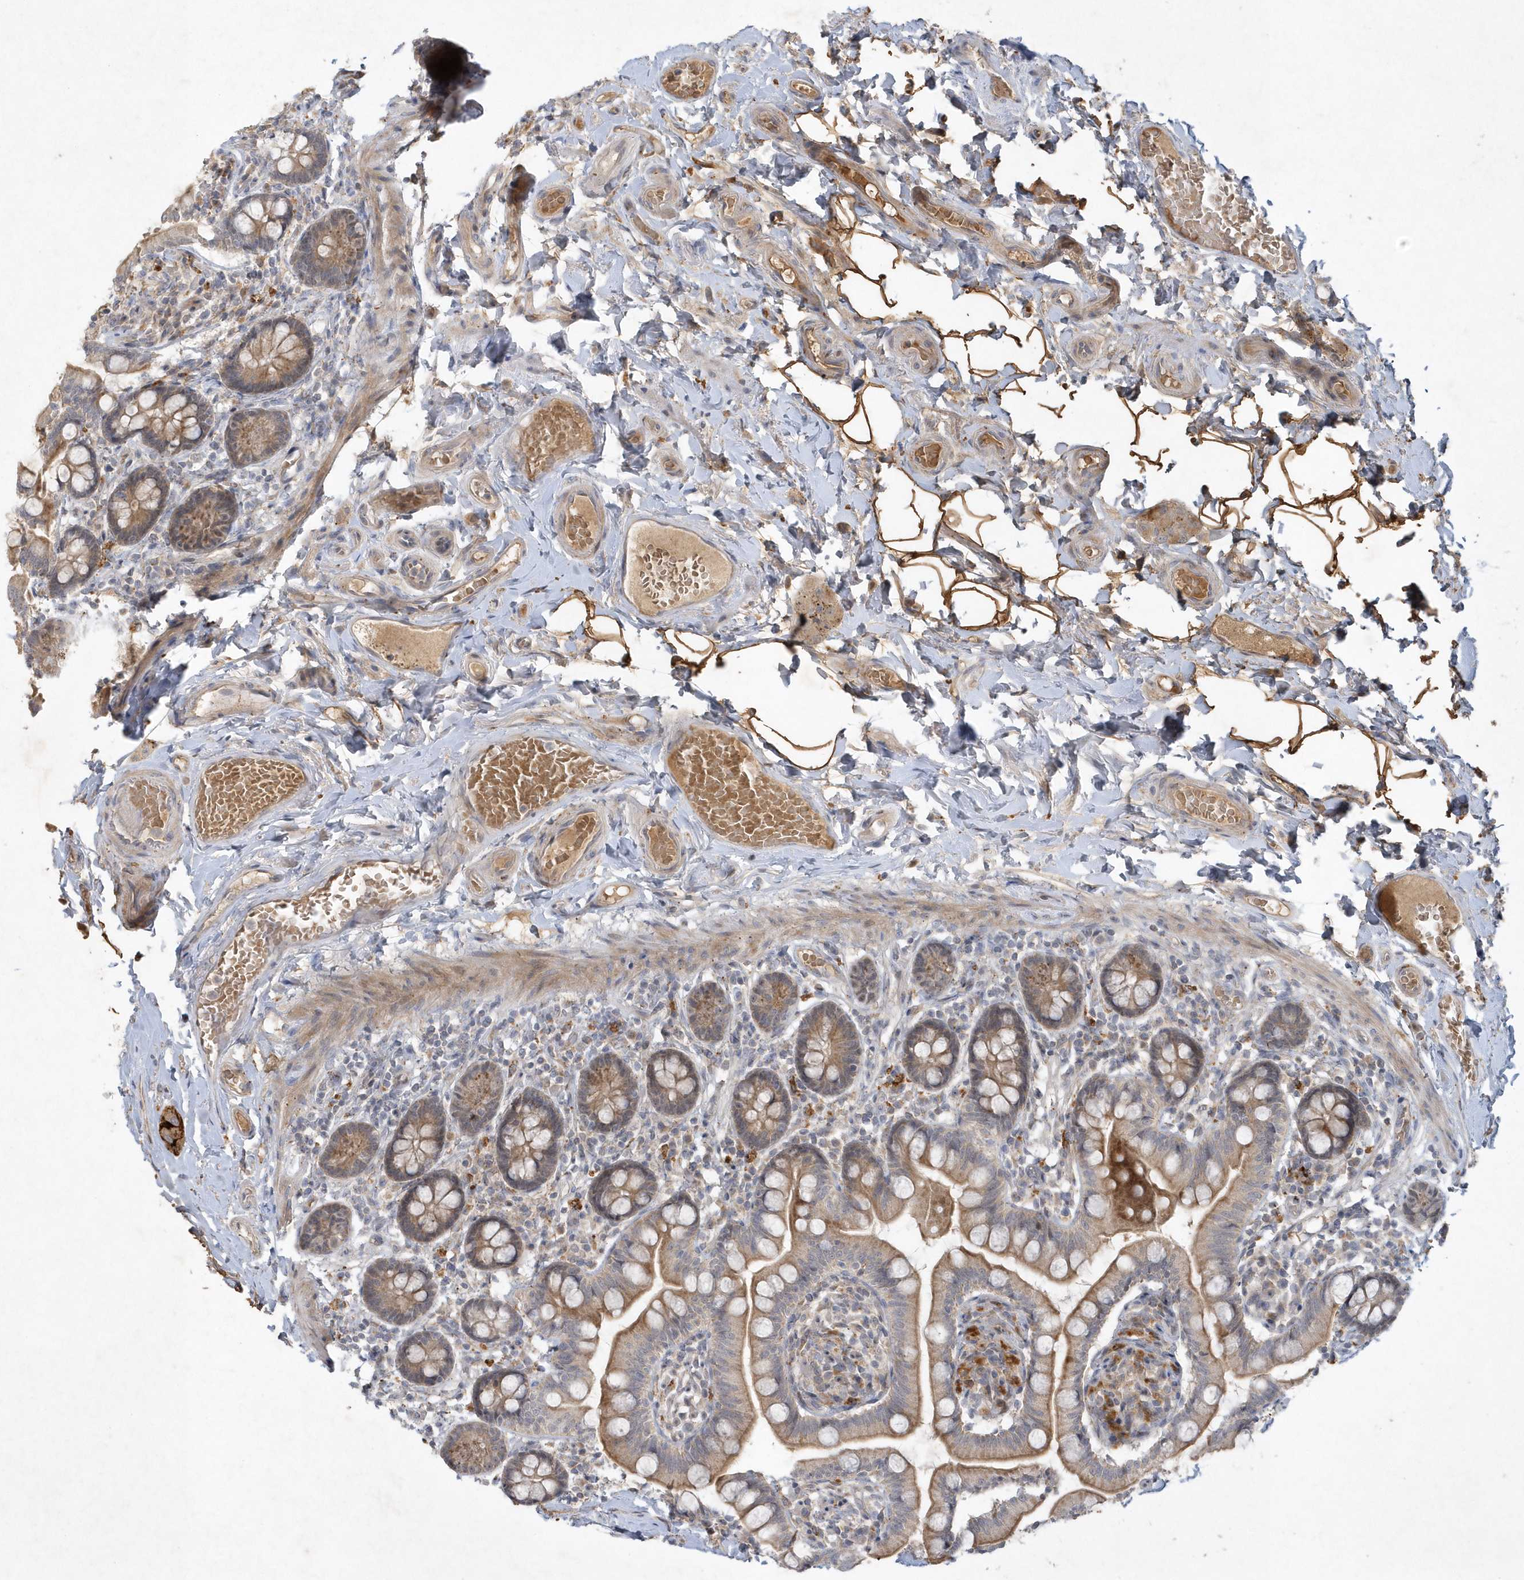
{"staining": {"intensity": "moderate", "quantity": ">75%", "location": "cytoplasmic/membranous"}, "tissue": "small intestine", "cell_type": "Glandular cells", "image_type": "normal", "snomed": [{"axis": "morphology", "description": "Normal tissue, NOS"}, {"axis": "topography", "description": "Small intestine"}], "caption": "IHC staining of normal small intestine, which demonstrates medium levels of moderate cytoplasmic/membranous positivity in about >75% of glandular cells indicating moderate cytoplasmic/membranous protein positivity. The staining was performed using DAB (3,3'-diaminobenzidine) (brown) for protein detection and nuclei were counterstained in hematoxylin (blue).", "gene": "THG1L", "patient": {"sex": "female", "age": 64}}